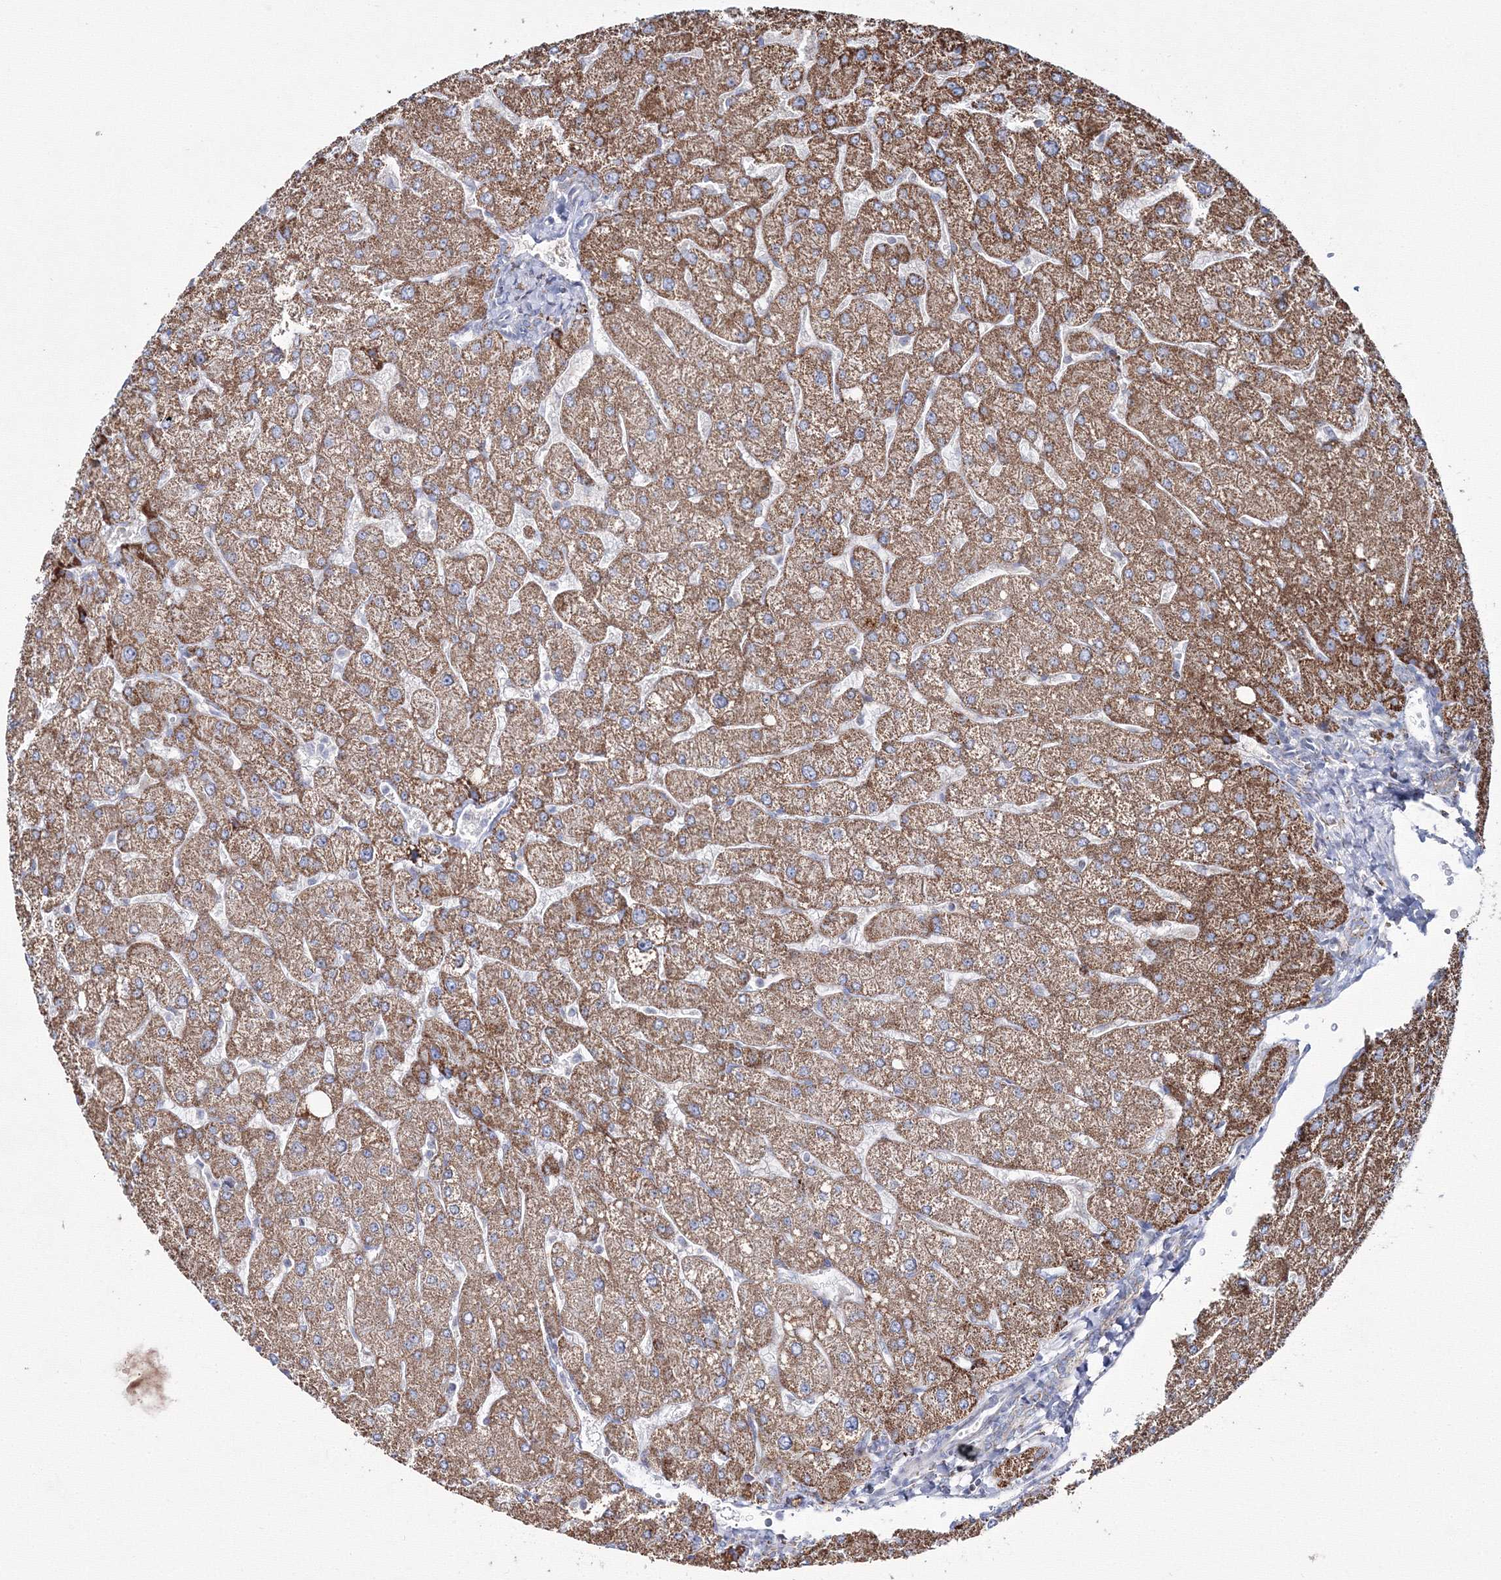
{"staining": {"intensity": "weak", "quantity": "<25%", "location": "cytoplasmic/membranous"}, "tissue": "liver", "cell_type": "Cholangiocytes", "image_type": "normal", "snomed": [{"axis": "morphology", "description": "Normal tissue, NOS"}, {"axis": "topography", "description": "Liver"}], "caption": "The IHC photomicrograph has no significant expression in cholangiocytes of liver. Brightfield microscopy of IHC stained with DAB (3,3'-diaminobenzidine) (brown) and hematoxylin (blue), captured at high magnification.", "gene": "IGSF9", "patient": {"sex": "male", "age": 55}}